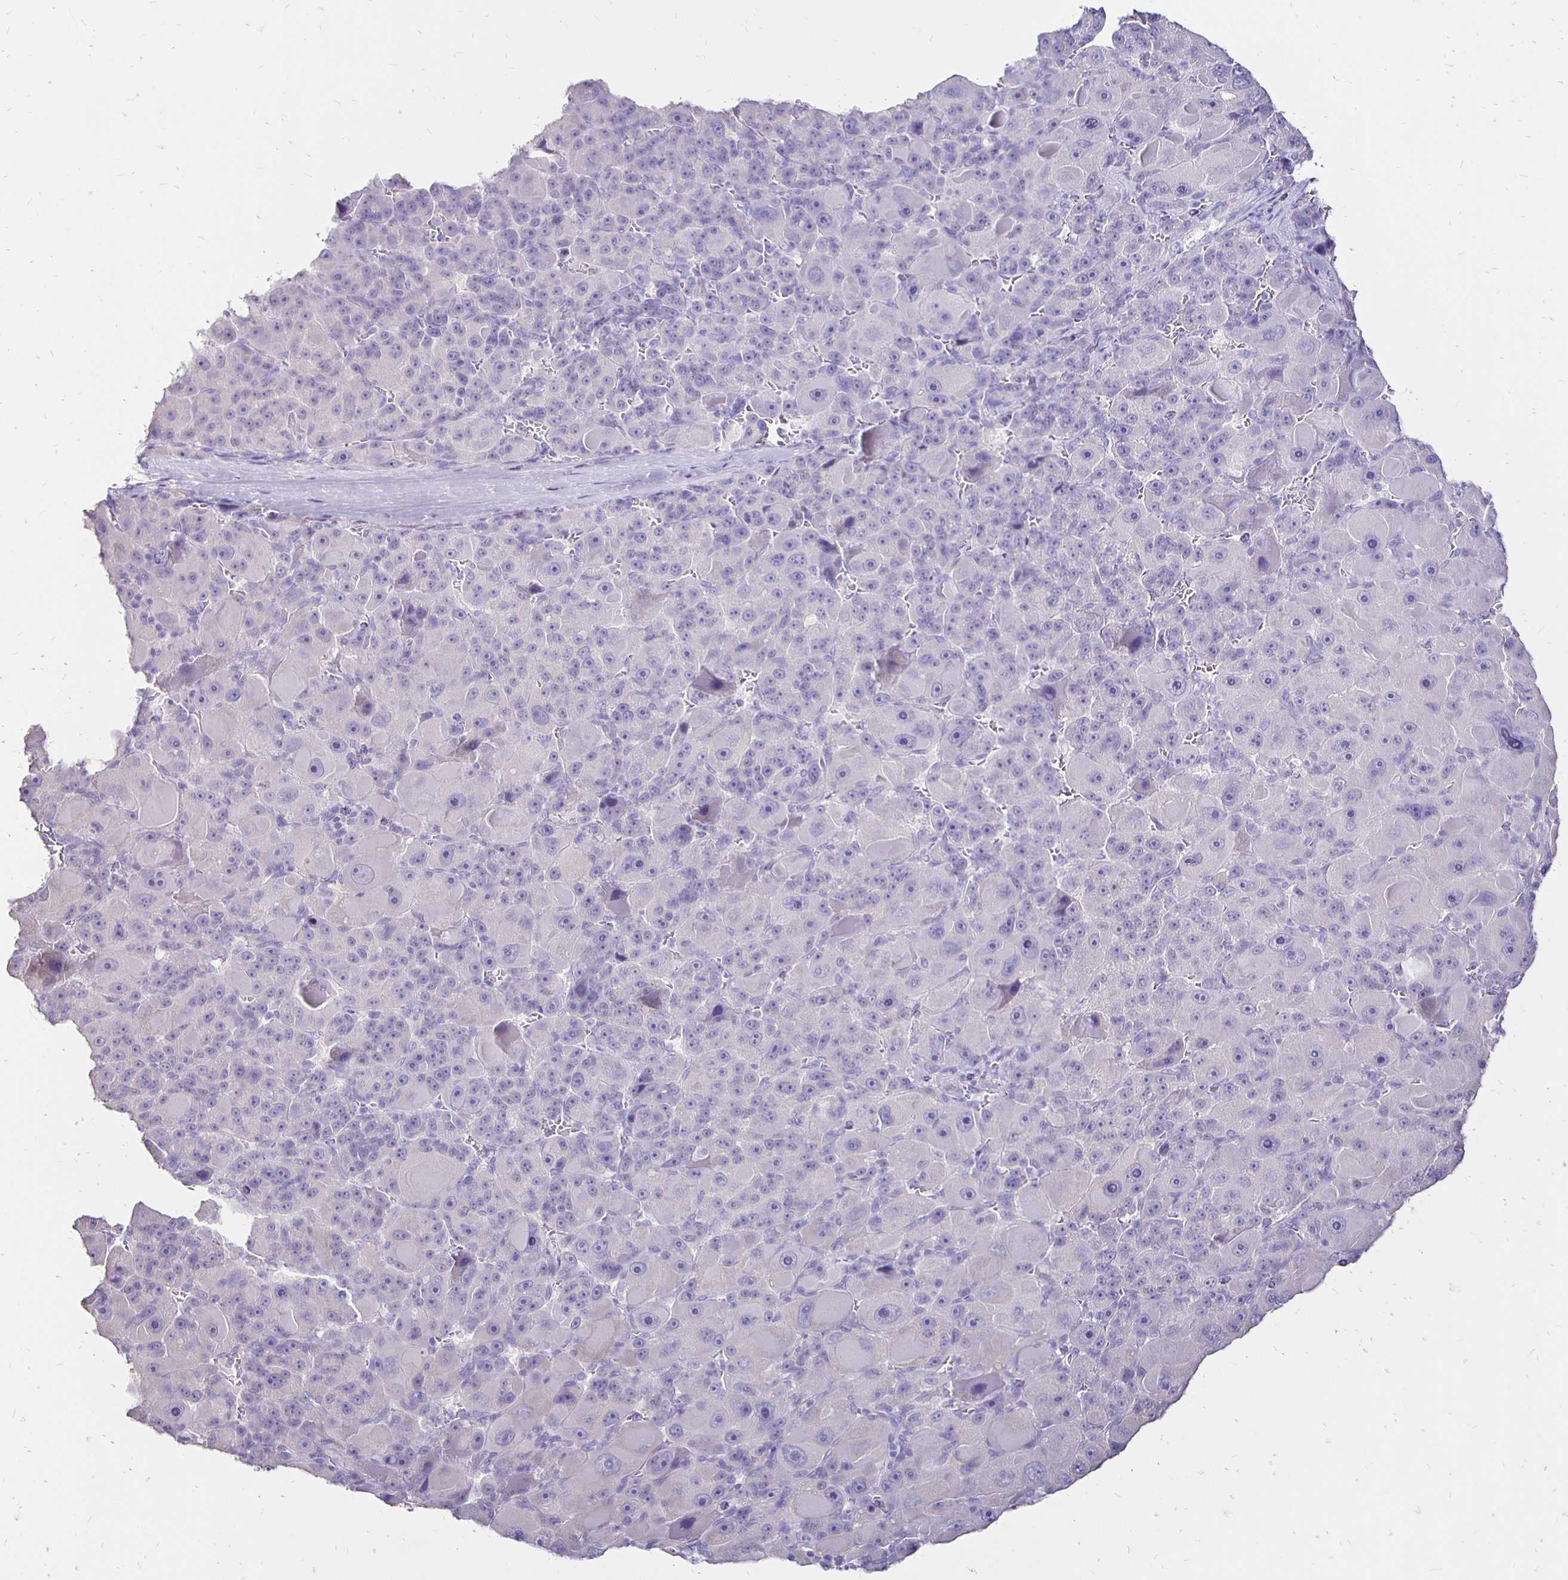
{"staining": {"intensity": "negative", "quantity": "none", "location": "none"}, "tissue": "liver cancer", "cell_type": "Tumor cells", "image_type": "cancer", "snomed": [{"axis": "morphology", "description": "Carcinoma, Hepatocellular, NOS"}, {"axis": "topography", "description": "Liver"}], "caption": "Hepatocellular carcinoma (liver) was stained to show a protein in brown. There is no significant expression in tumor cells. Brightfield microscopy of immunohistochemistry stained with DAB (3,3'-diaminobenzidine) (brown) and hematoxylin (blue), captured at high magnification.", "gene": "IRGC", "patient": {"sex": "male", "age": 76}}